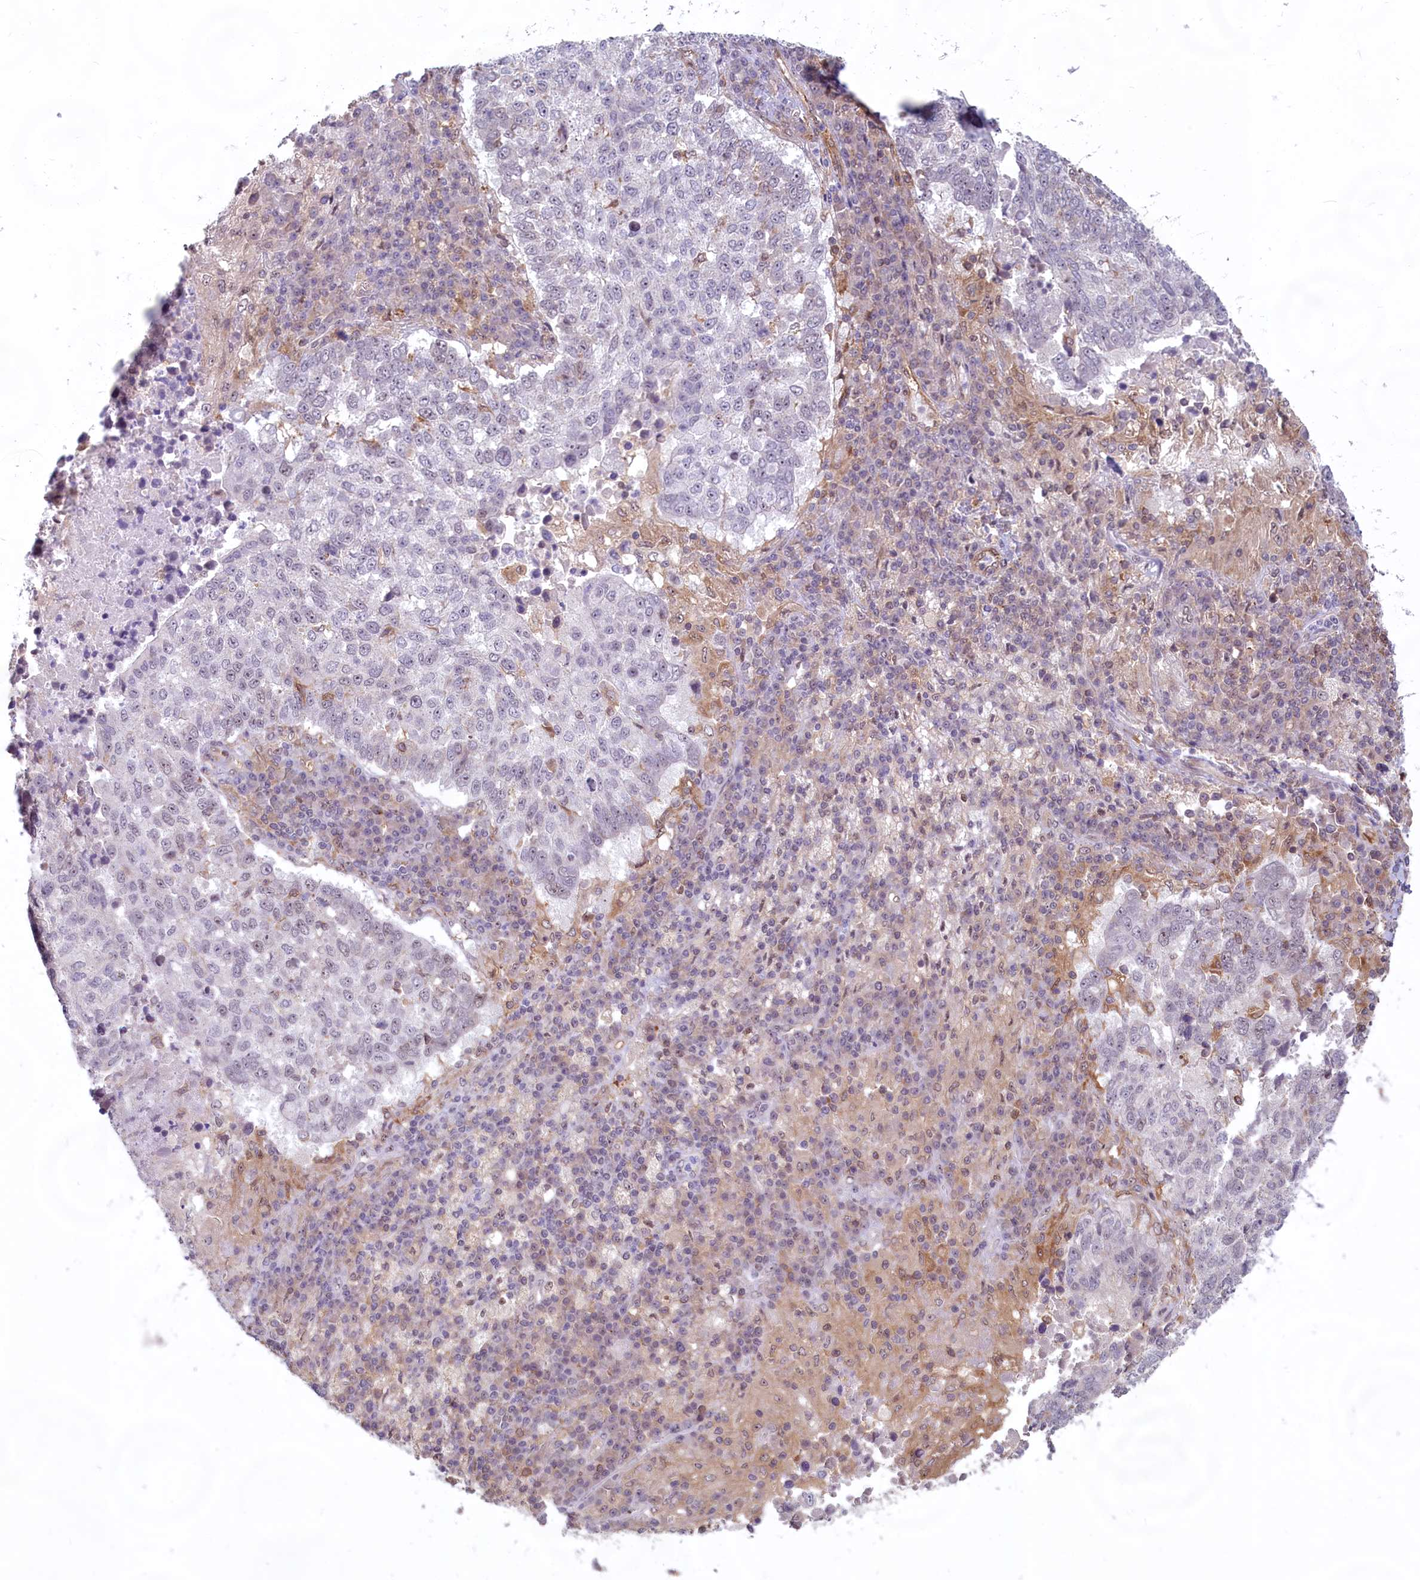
{"staining": {"intensity": "negative", "quantity": "none", "location": "none"}, "tissue": "lung cancer", "cell_type": "Tumor cells", "image_type": "cancer", "snomed": [{"axis": "morphology", "description": "Squamous cell carcinoma, NOS"}, {"axis": "topography", "description": "Lung"}], "caption": "The IHC histopathology image has no significant staining in tumor cells of lung cancer tissue.", "gene": "C1D", "patient": {"sex": "male", "age": 73}}